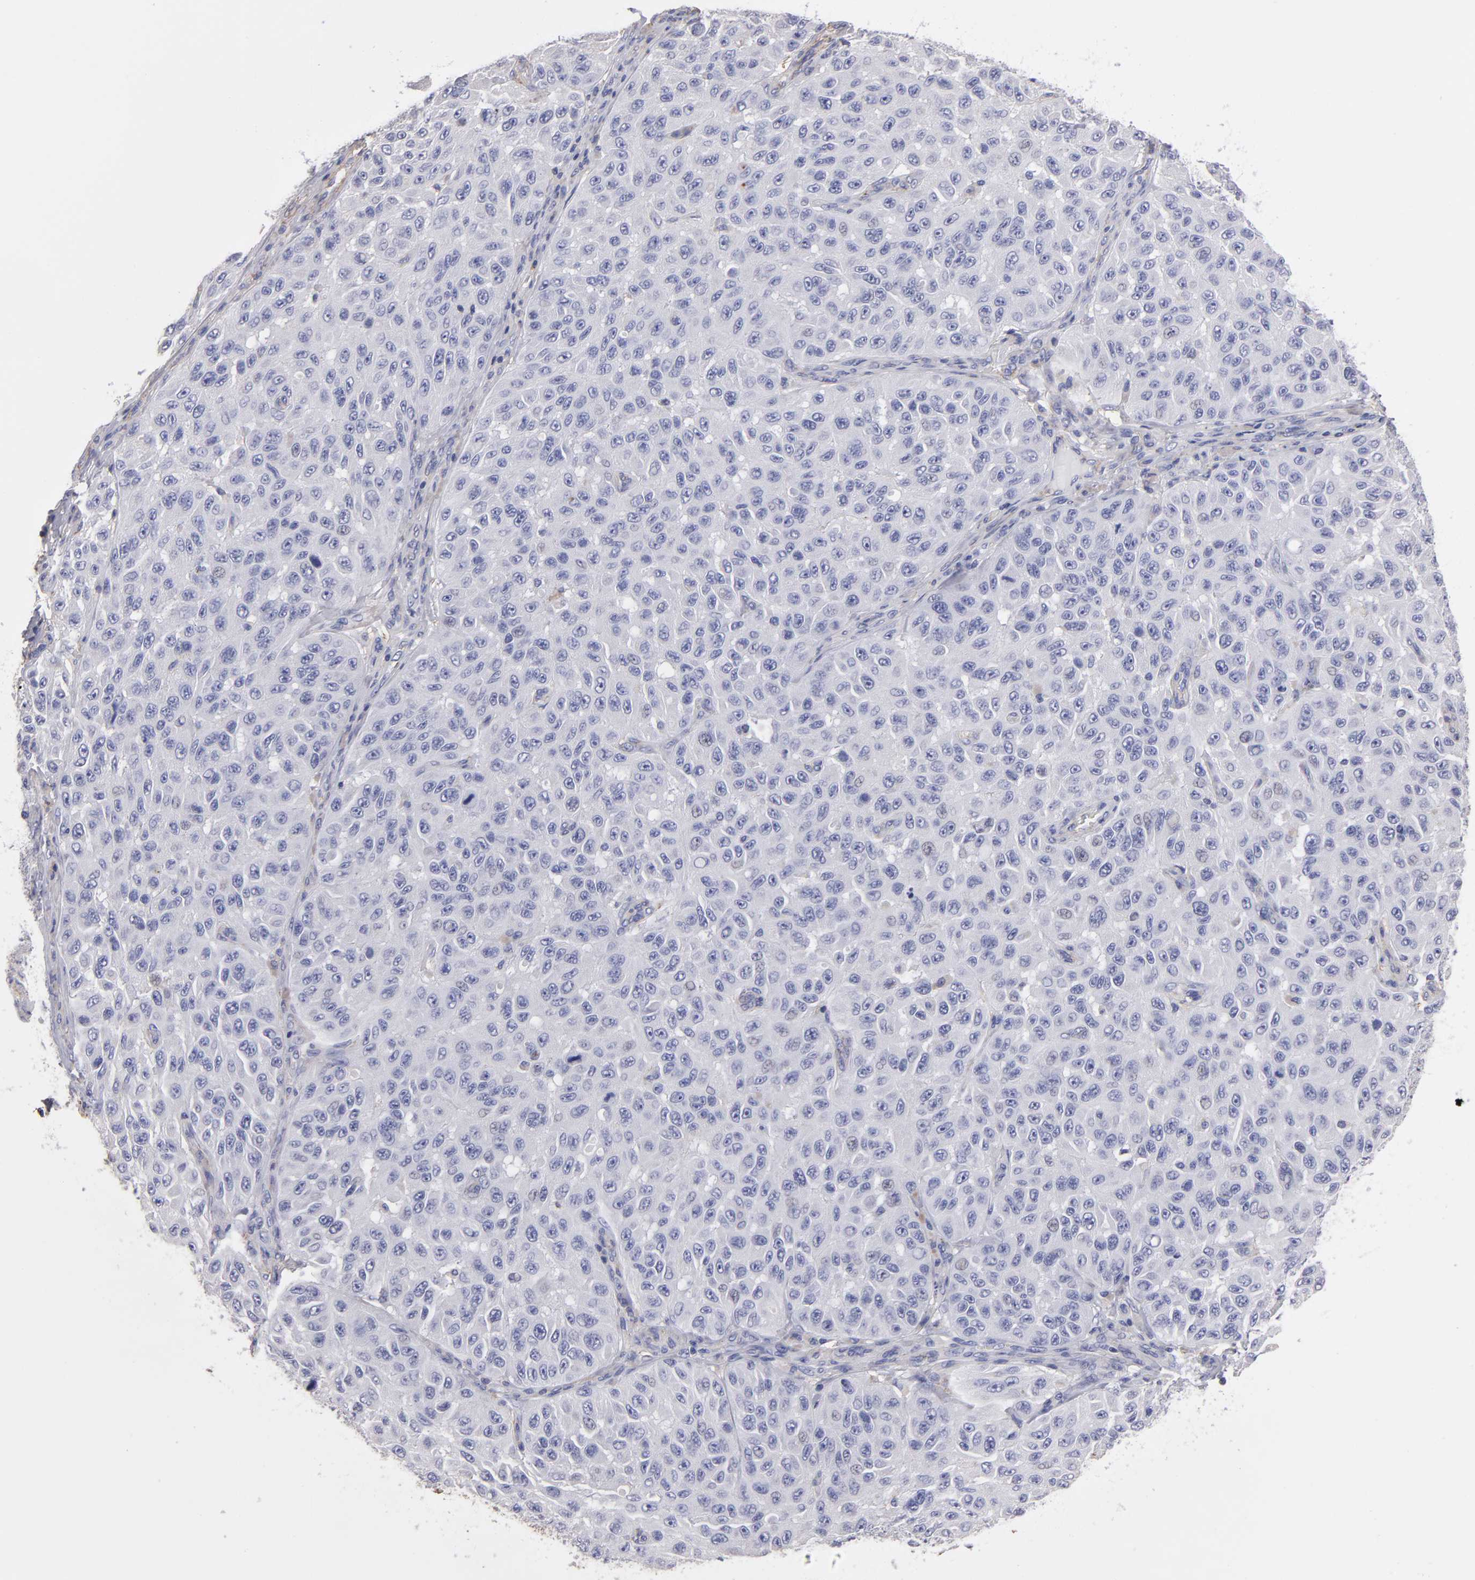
{"staining": {"intensity": "negative", "quantity": "none", "location": "none"}, "tissue": "melanoma", "cell_type": "Tumor cells", "image_type": "cancer", "snomed": [{"axis": "morphology", "description": "Malignant melanoma, NOS"}, {"axis": "topography", "description": "Skin"}], "caption": "Immunohistochemistry (IHC) micrograph of neoplastic tissue: melanoma stained with DAB (3,3'-diaminobenzidine) exhibits no significant protein staining in tumor cells.", "gene": "ABCB1", "patient": {"sex": "male", "age": 30}}